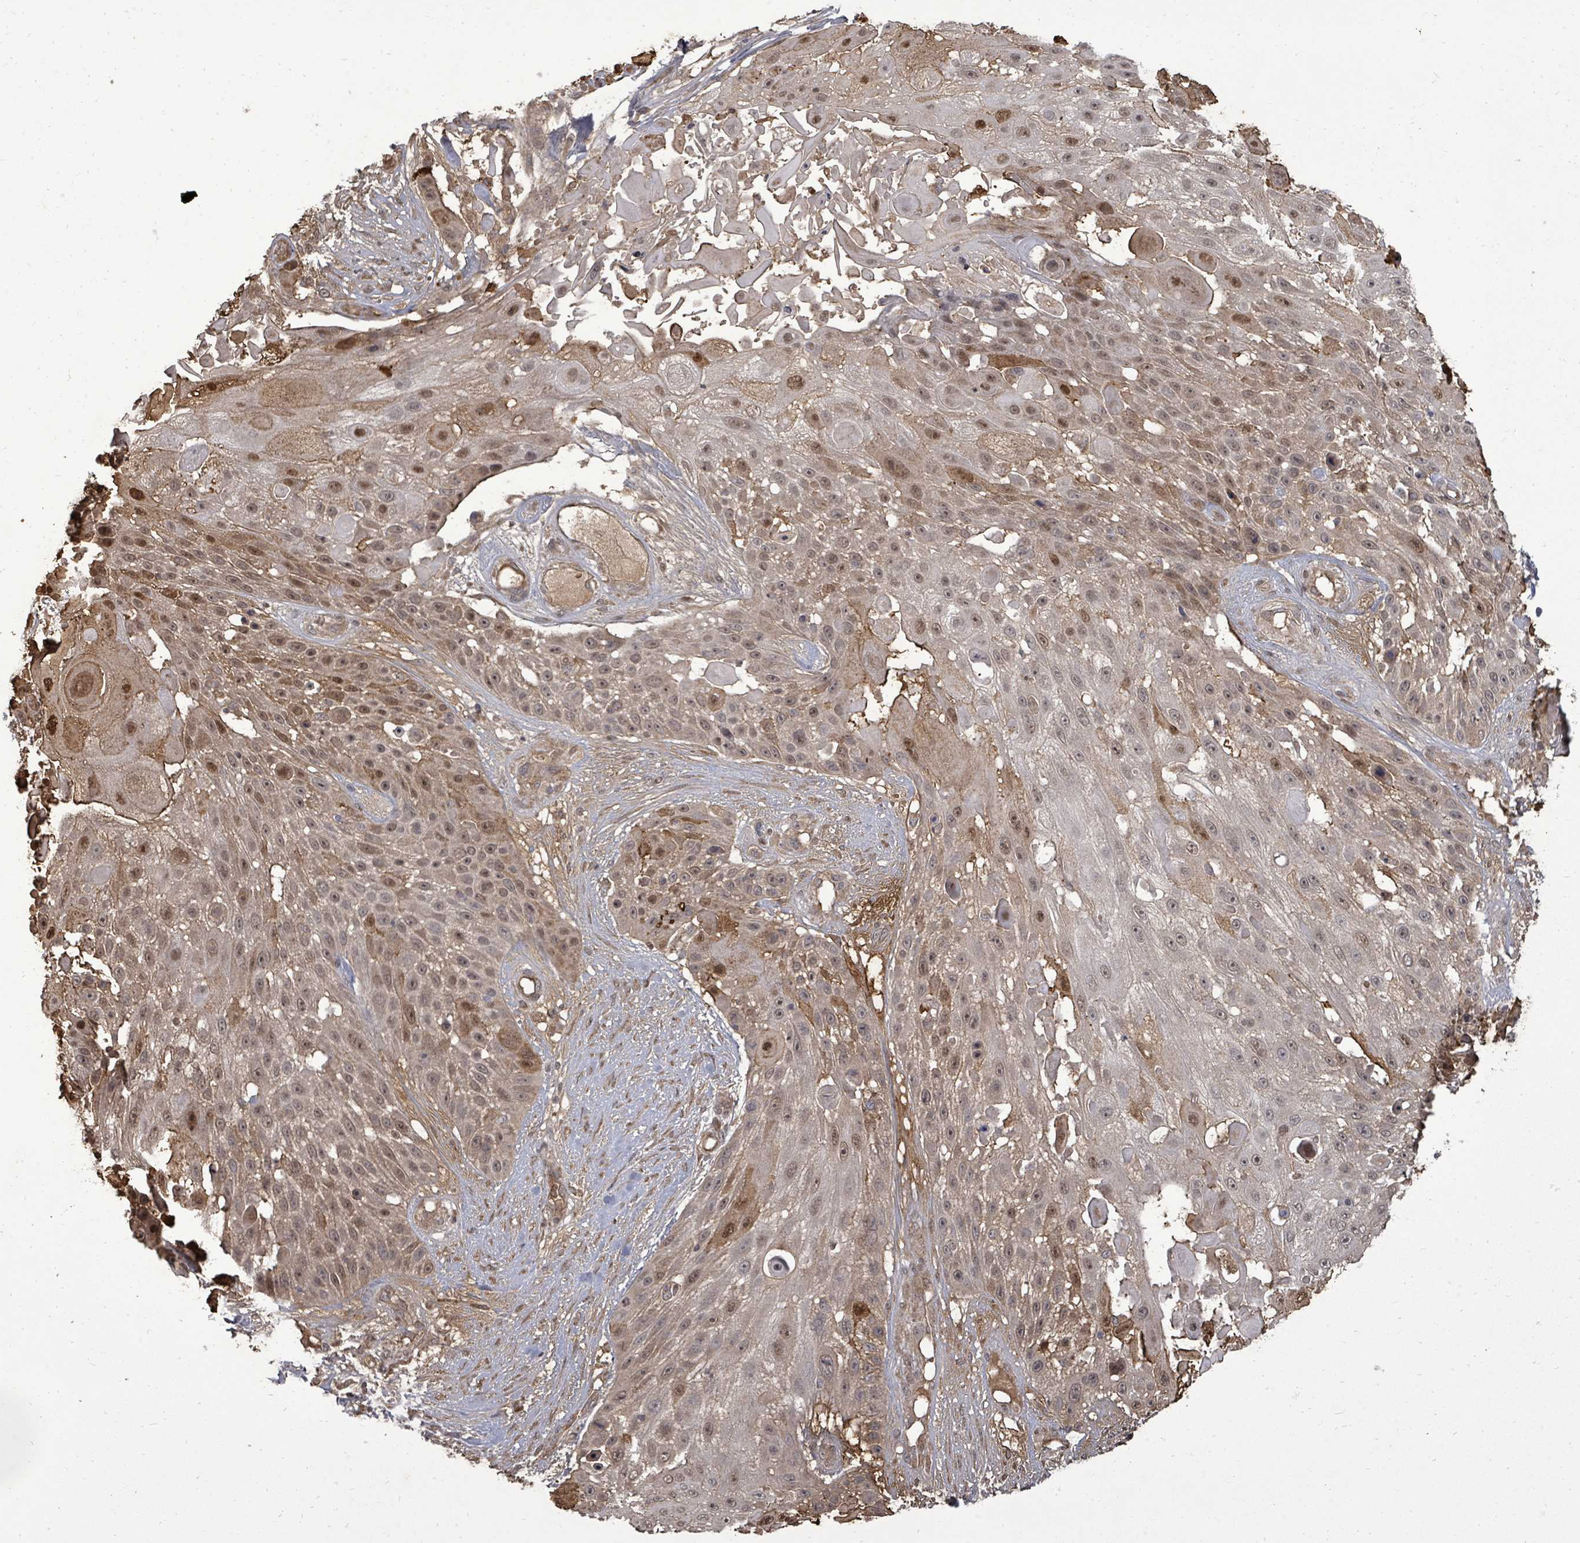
{"staining": {"intensity": "weak", "quantity": "25%-75%", "location": "cytoplasmic/membranous,nuclear"}, "tissue": "skin cancer", "cell_type": "Tumor cells", "image_type": "cancer", "snomed": [{"axis": "morphology", "description": "Squamous cell carcinoma, NOS"}, {"axis": "topography", "description": "Skin"}], "caption": "Human skin cancer (squamous cell carcinoma) stained with a protein marker demonstrates weak staining in tumor cells.", "gene": "KRTAP27-1", "patient": {"sex": "female", "age": 86}}